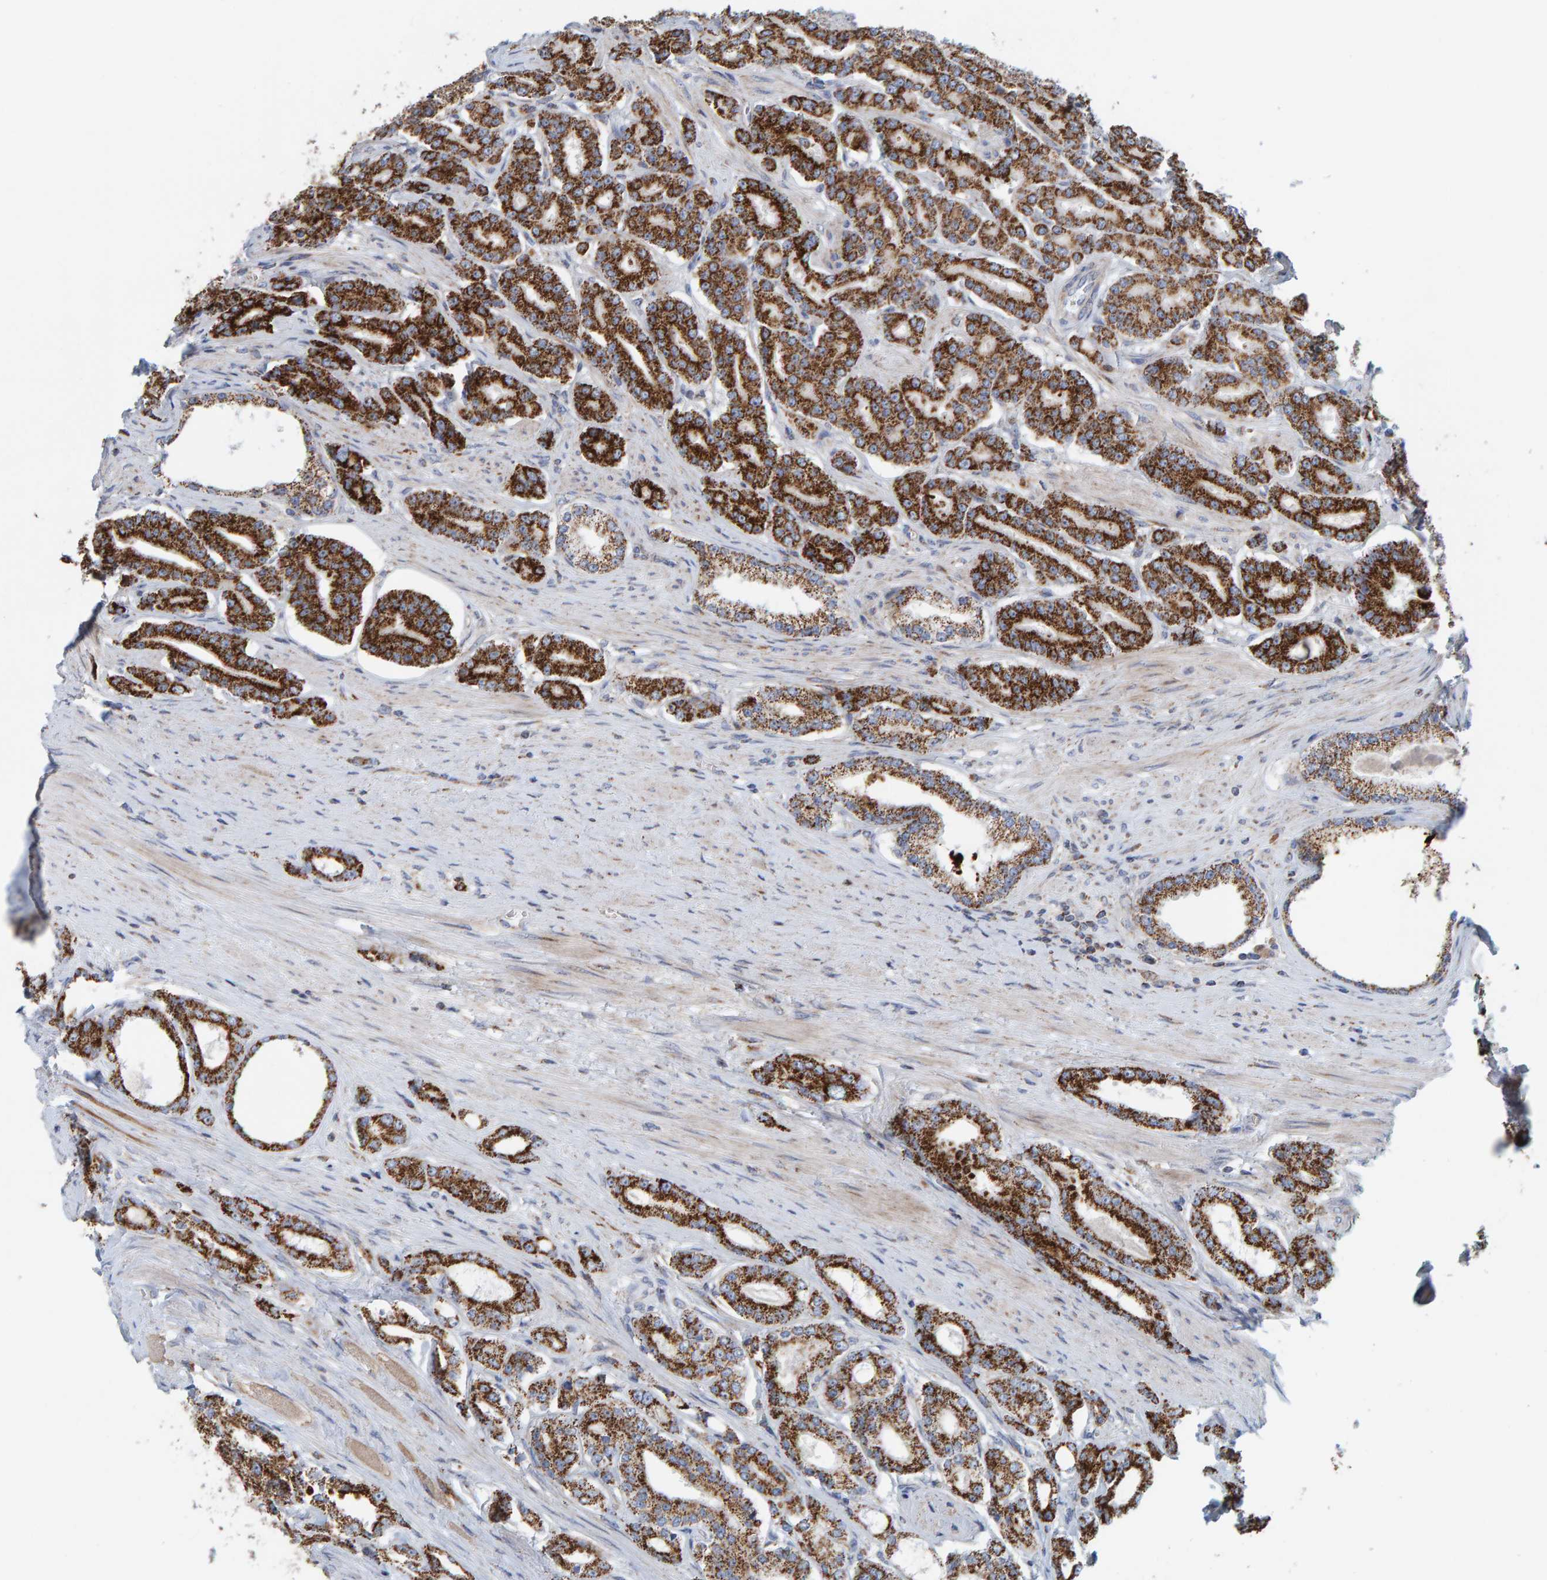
{"staining": {"intensity": "strong", "quantity": ">75%", "location": "cytoplasmic/membranous"}, "tissue": "prostate cancer", "cell_type": "Tumor cells", "image_type": "cancer", "snomed": [{"axis": "morphology", "description": "Adenocarcinoma, High grade"}, {"axis": "topography", "description": "Prostate"}], "caption": "Prostate cancer (adenocarcinoma (high-grade)) was stained to show a protein in brown. There is high levels of strong cytoplasmic/membranous staining in about >75% of tumor cells.", "gene": "B9D1", "patient": {"sex": "male", "age": 71}}